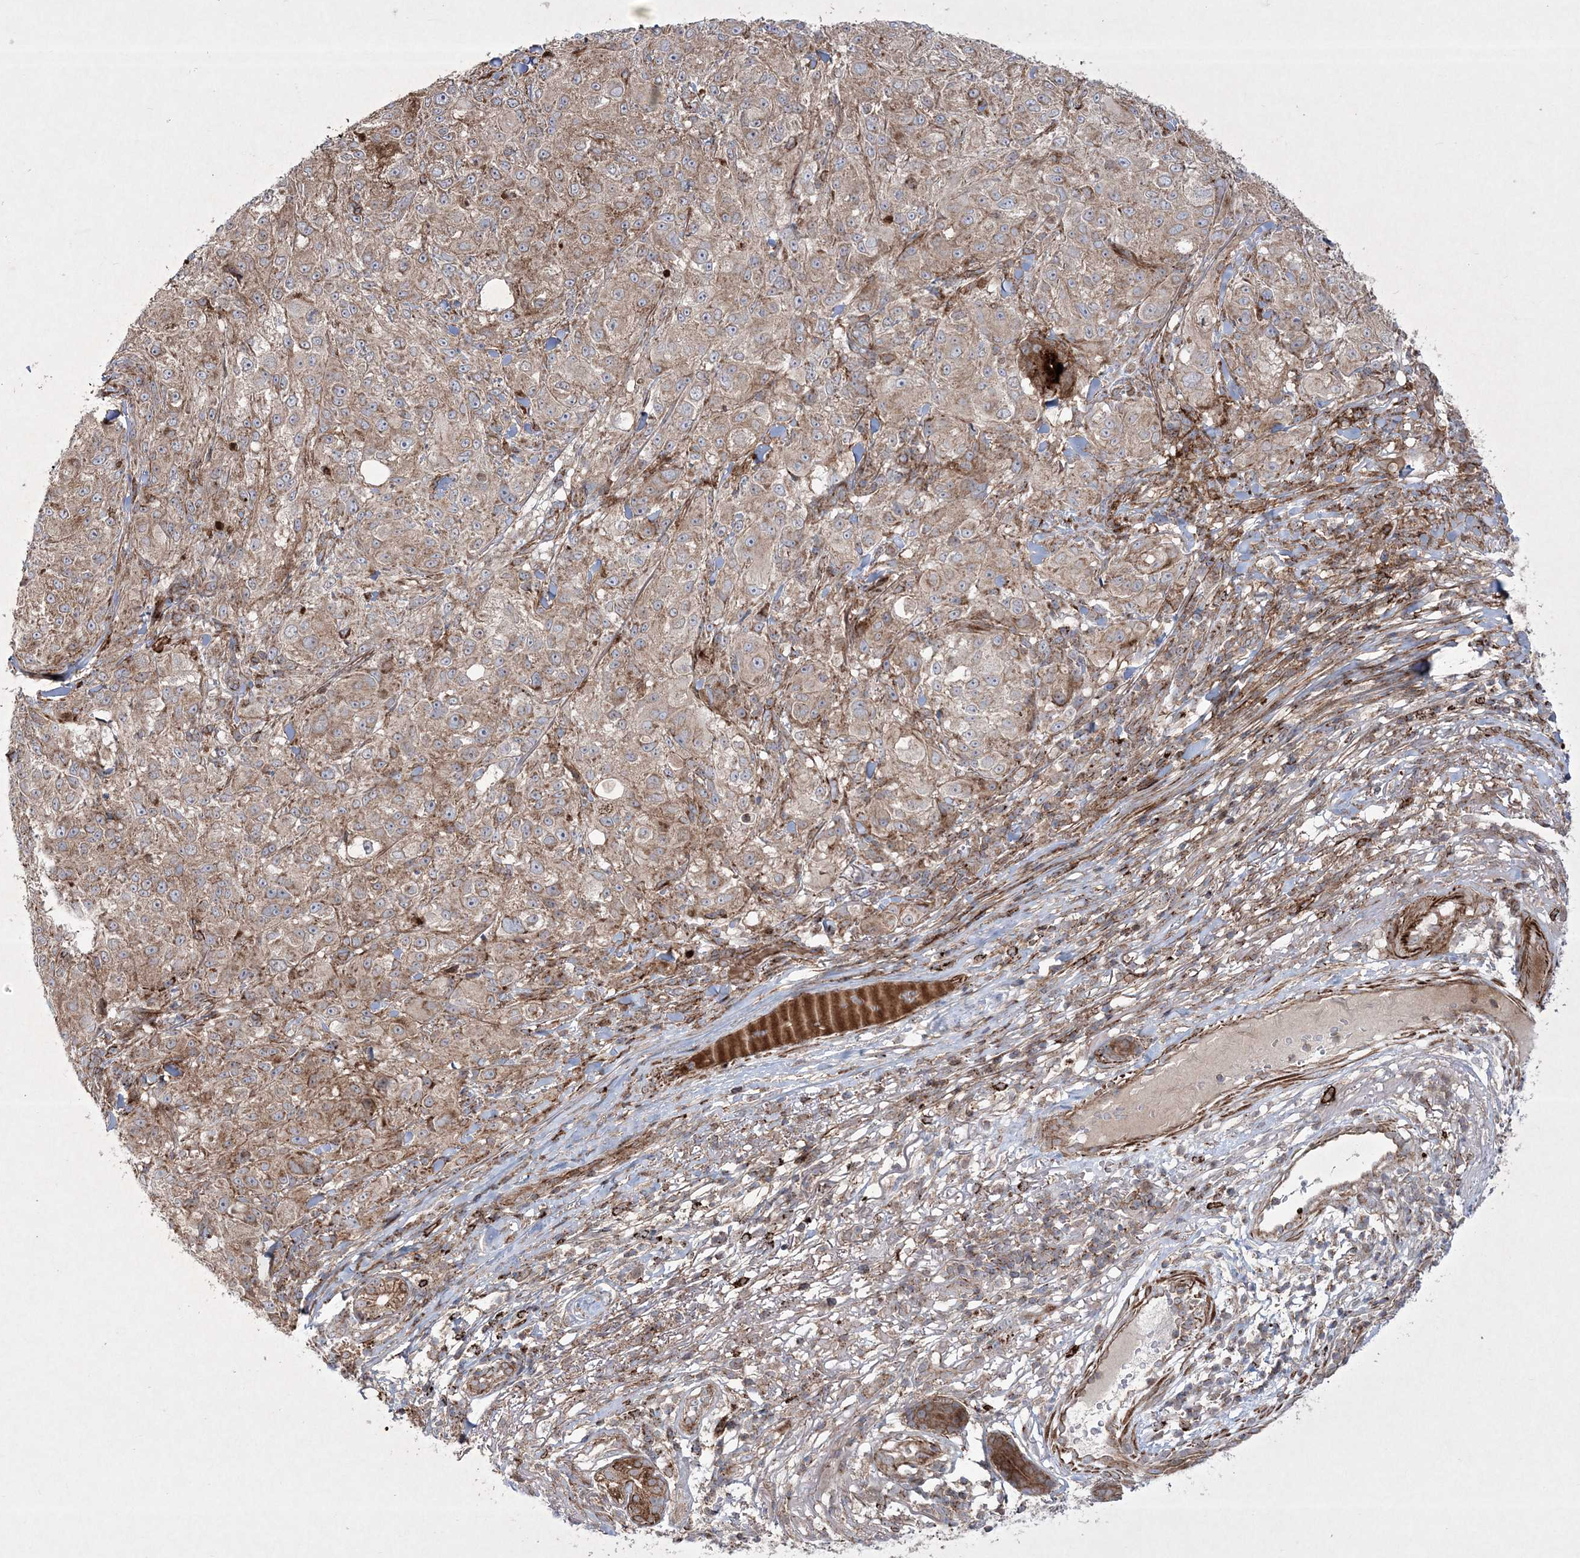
{"staining": {"intensity": "weak", "quantity": "25%-75%", "location": "cytoplasmic/membranous"}, "tissue": "melanoma", "cell_type": "Tumor cells", "image_type": "cancer", "snomed": [{"axis": "morphology", "description": "Necrosis, NOS"}, {"axis": "morphology", "description": "Malignant melanoma, NOS"}, {"axis": "topography", "description": "Skin"}], "caption": "An immunohistochemistry (IHC) image of tumor tissue is shown. Protein staining in brown labels weak cytoplasmic/membranous positivity in malignant melanoma within tumor cells.", "gene": "RICTOR", "patient": {"sex": "female", "age": 87}}